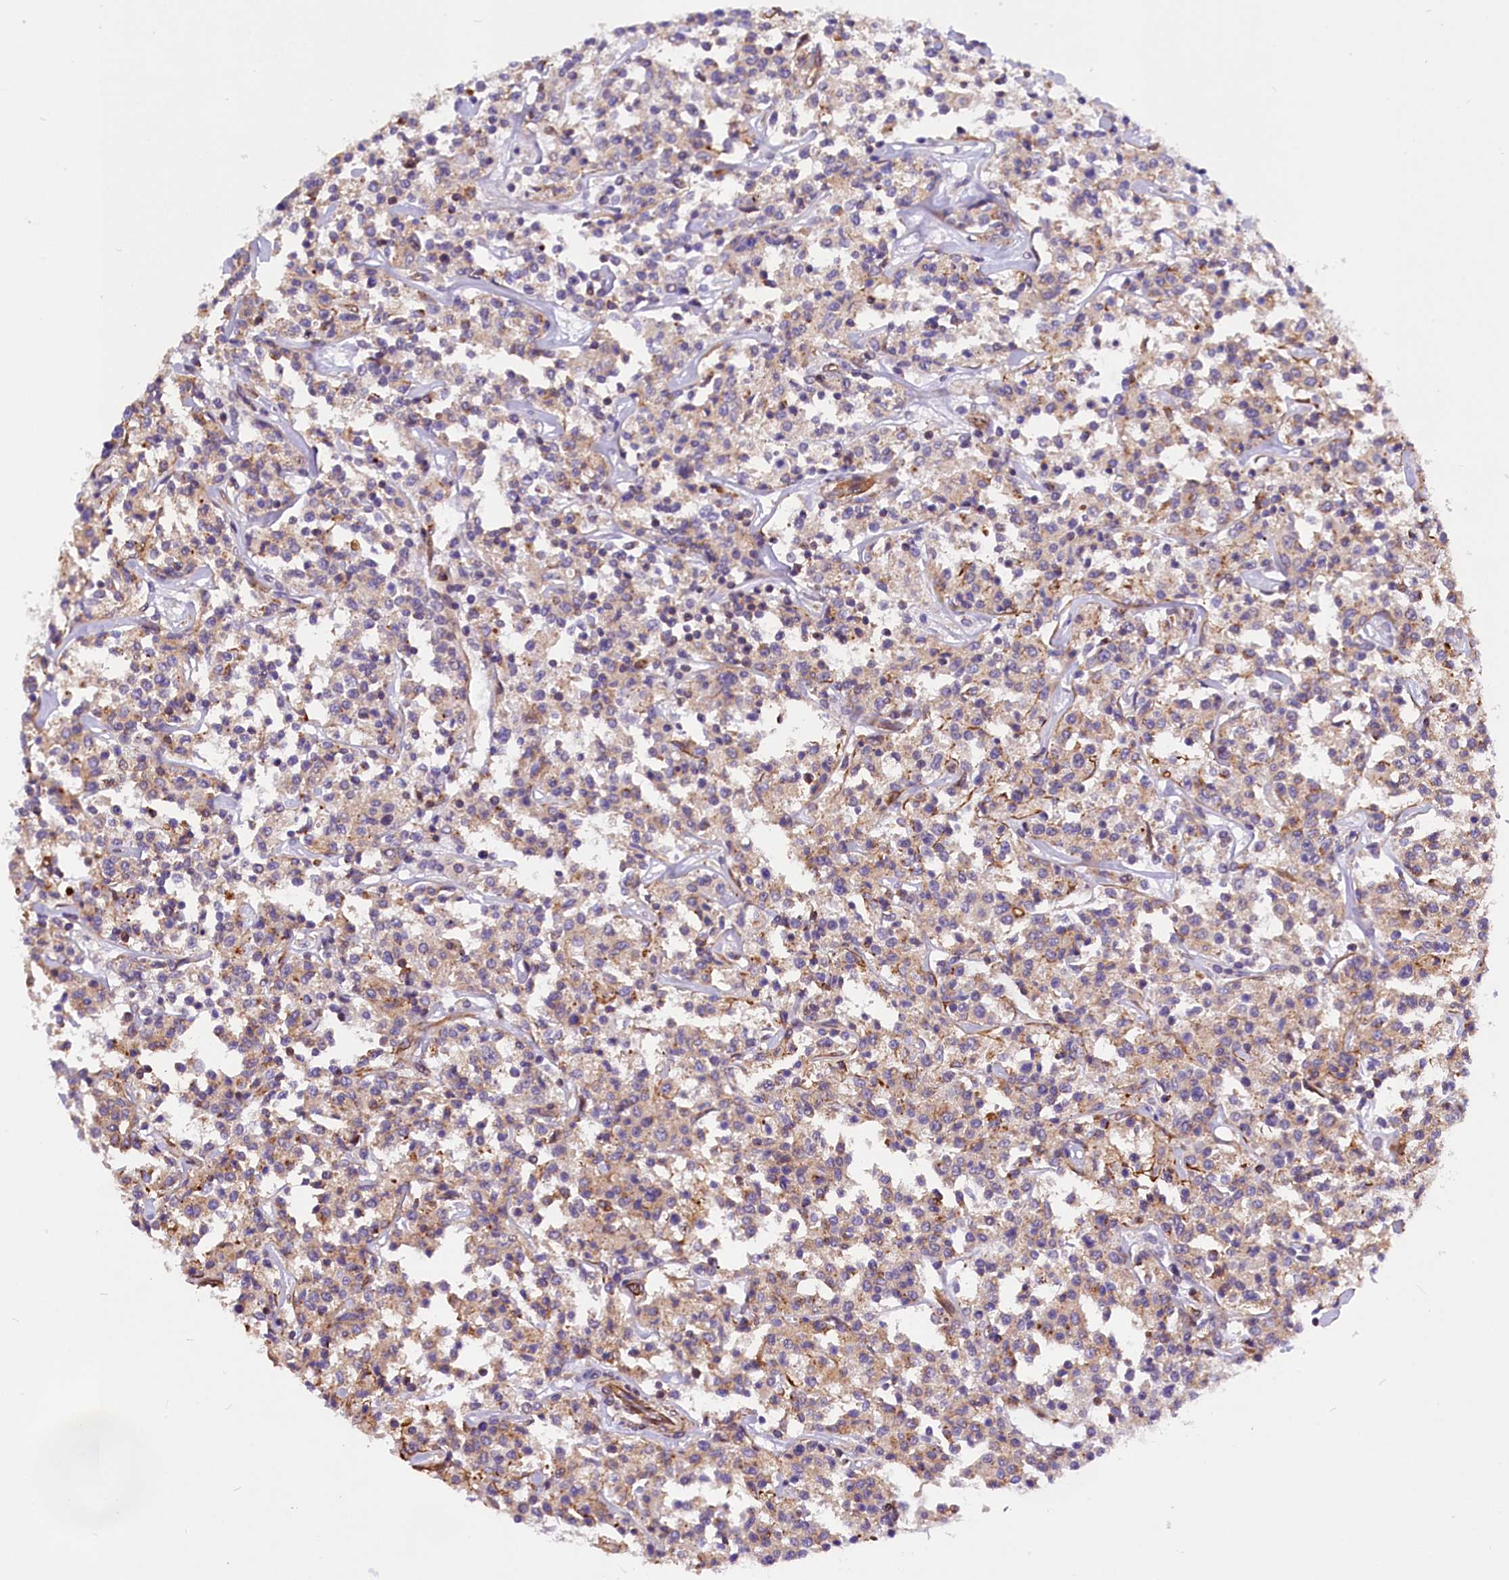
{"staining": {"intensity": "negative", "quantity": "none", "location": "none"}, "tissue": "lymphoma", "cell_type": "Tumor cells", "image_type": "cancer", "snomed": [{"axis": "morphology", "description": "Malignant lymphoma, non-Hodgkin's type, Low grade"}, {"axis": "topography", "description": "Small intestine"}], "caption": "Immunohistochemistry (IHC) histopathology image of lymphoma stained for a protein (brown), which exhibits no staining in tumor cells. The staining is performed using DAB (3,3'-diaminobenzidine) brown chromogen with nuclei counter-stained in using hematoxylin.", "gene": "MED20", "patient": {"sex": "female", "age": 59}}